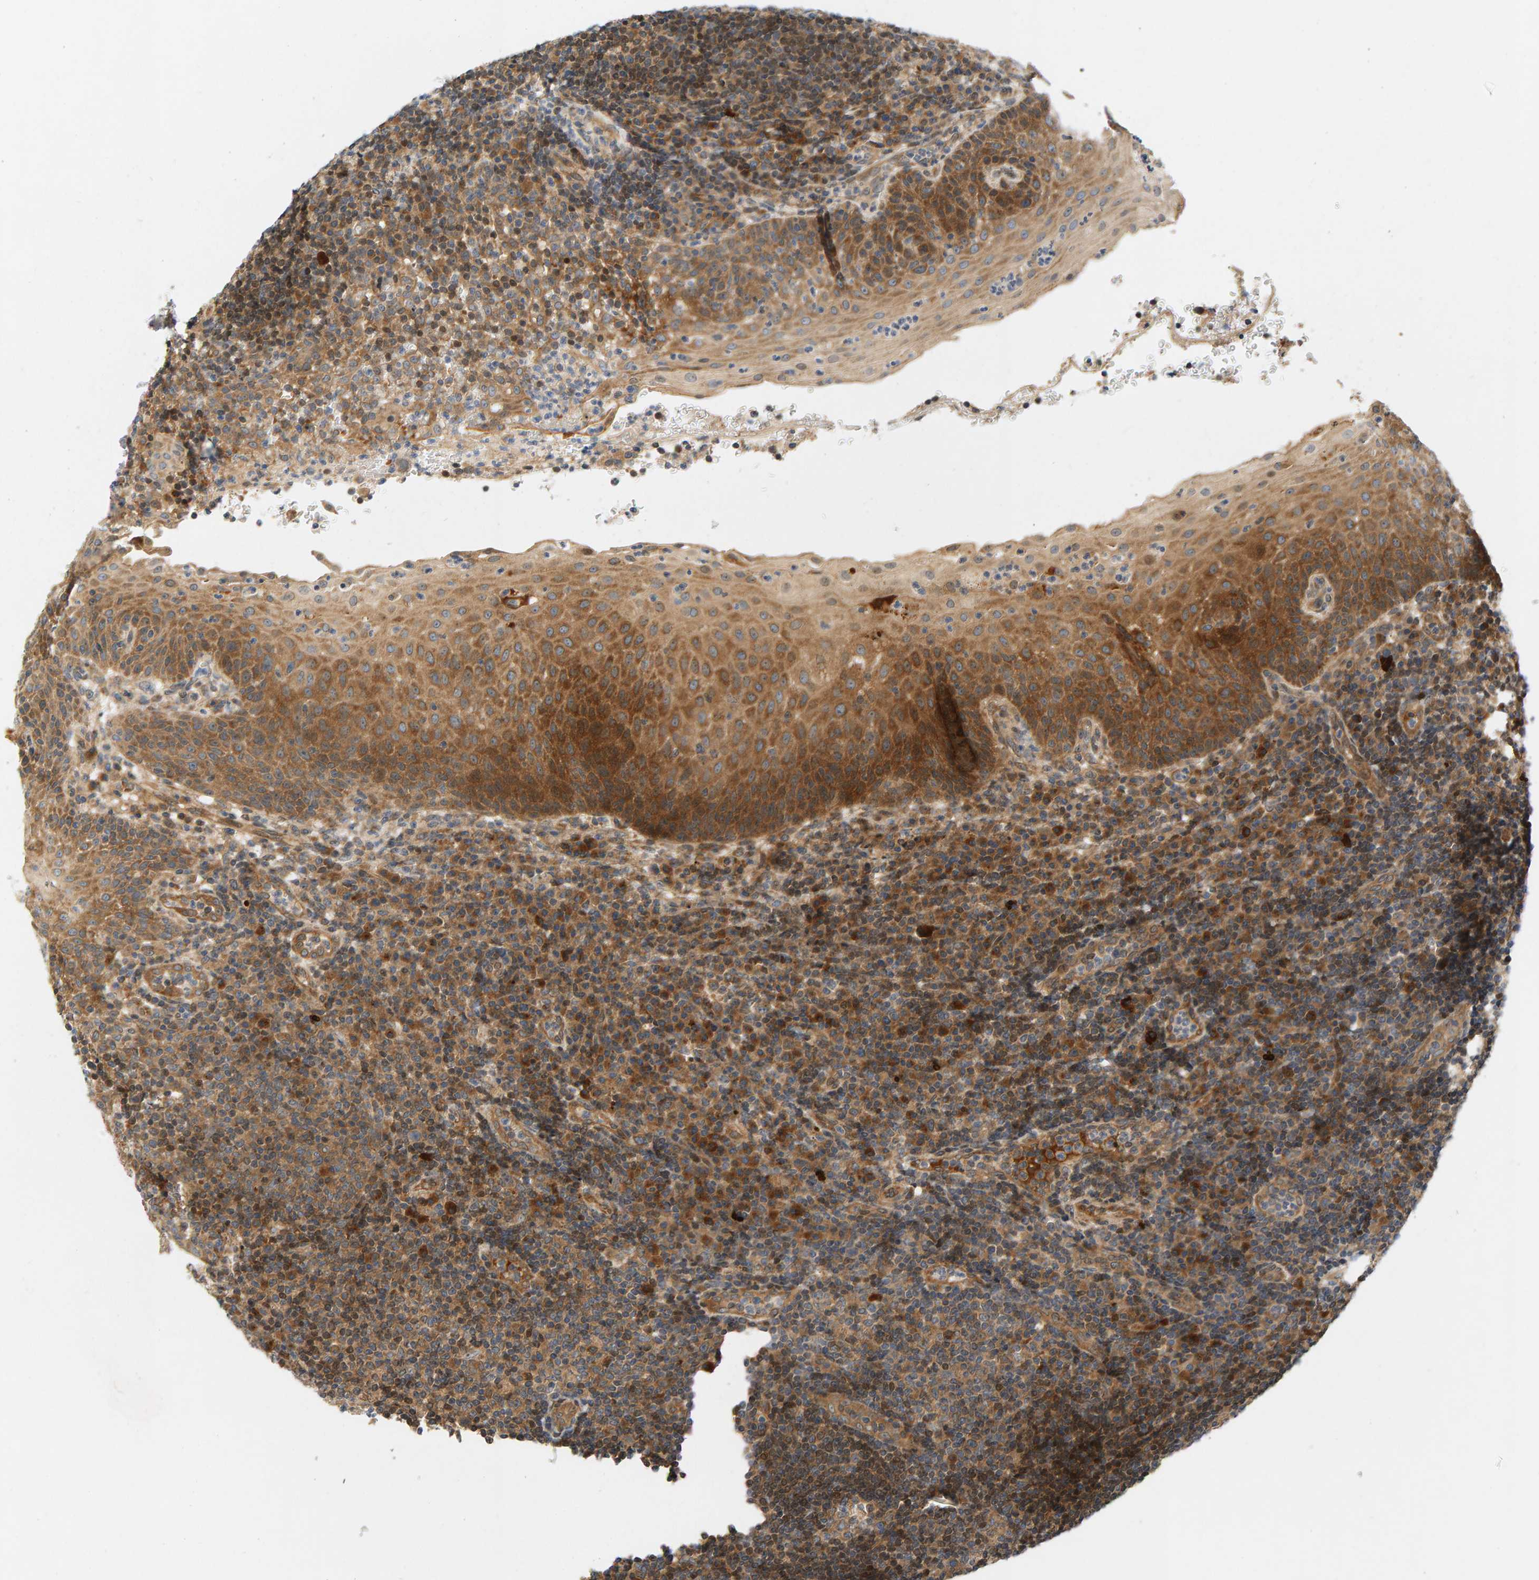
{"staining": {"intensity": "moderate", "quantity": ">75%", "location": "cytoplasmic/membranous"}, "tissue": "tonsil", "cell_type": "Germinal center cells", "image_type": "normal", "snomed": [{"axis": "morphology", "description": "Normal tissue, NOS"}, {"axis": "topography", "description": "Tonsil"}], "caption": "IHC of unremarkable human tonsil displays medium levels of moderate cytoplasmic/membranous staining in approximately >75% of germinal center cells.", "gene": "BAHCC1", "patient": {"sex": "female", "age": 40}}